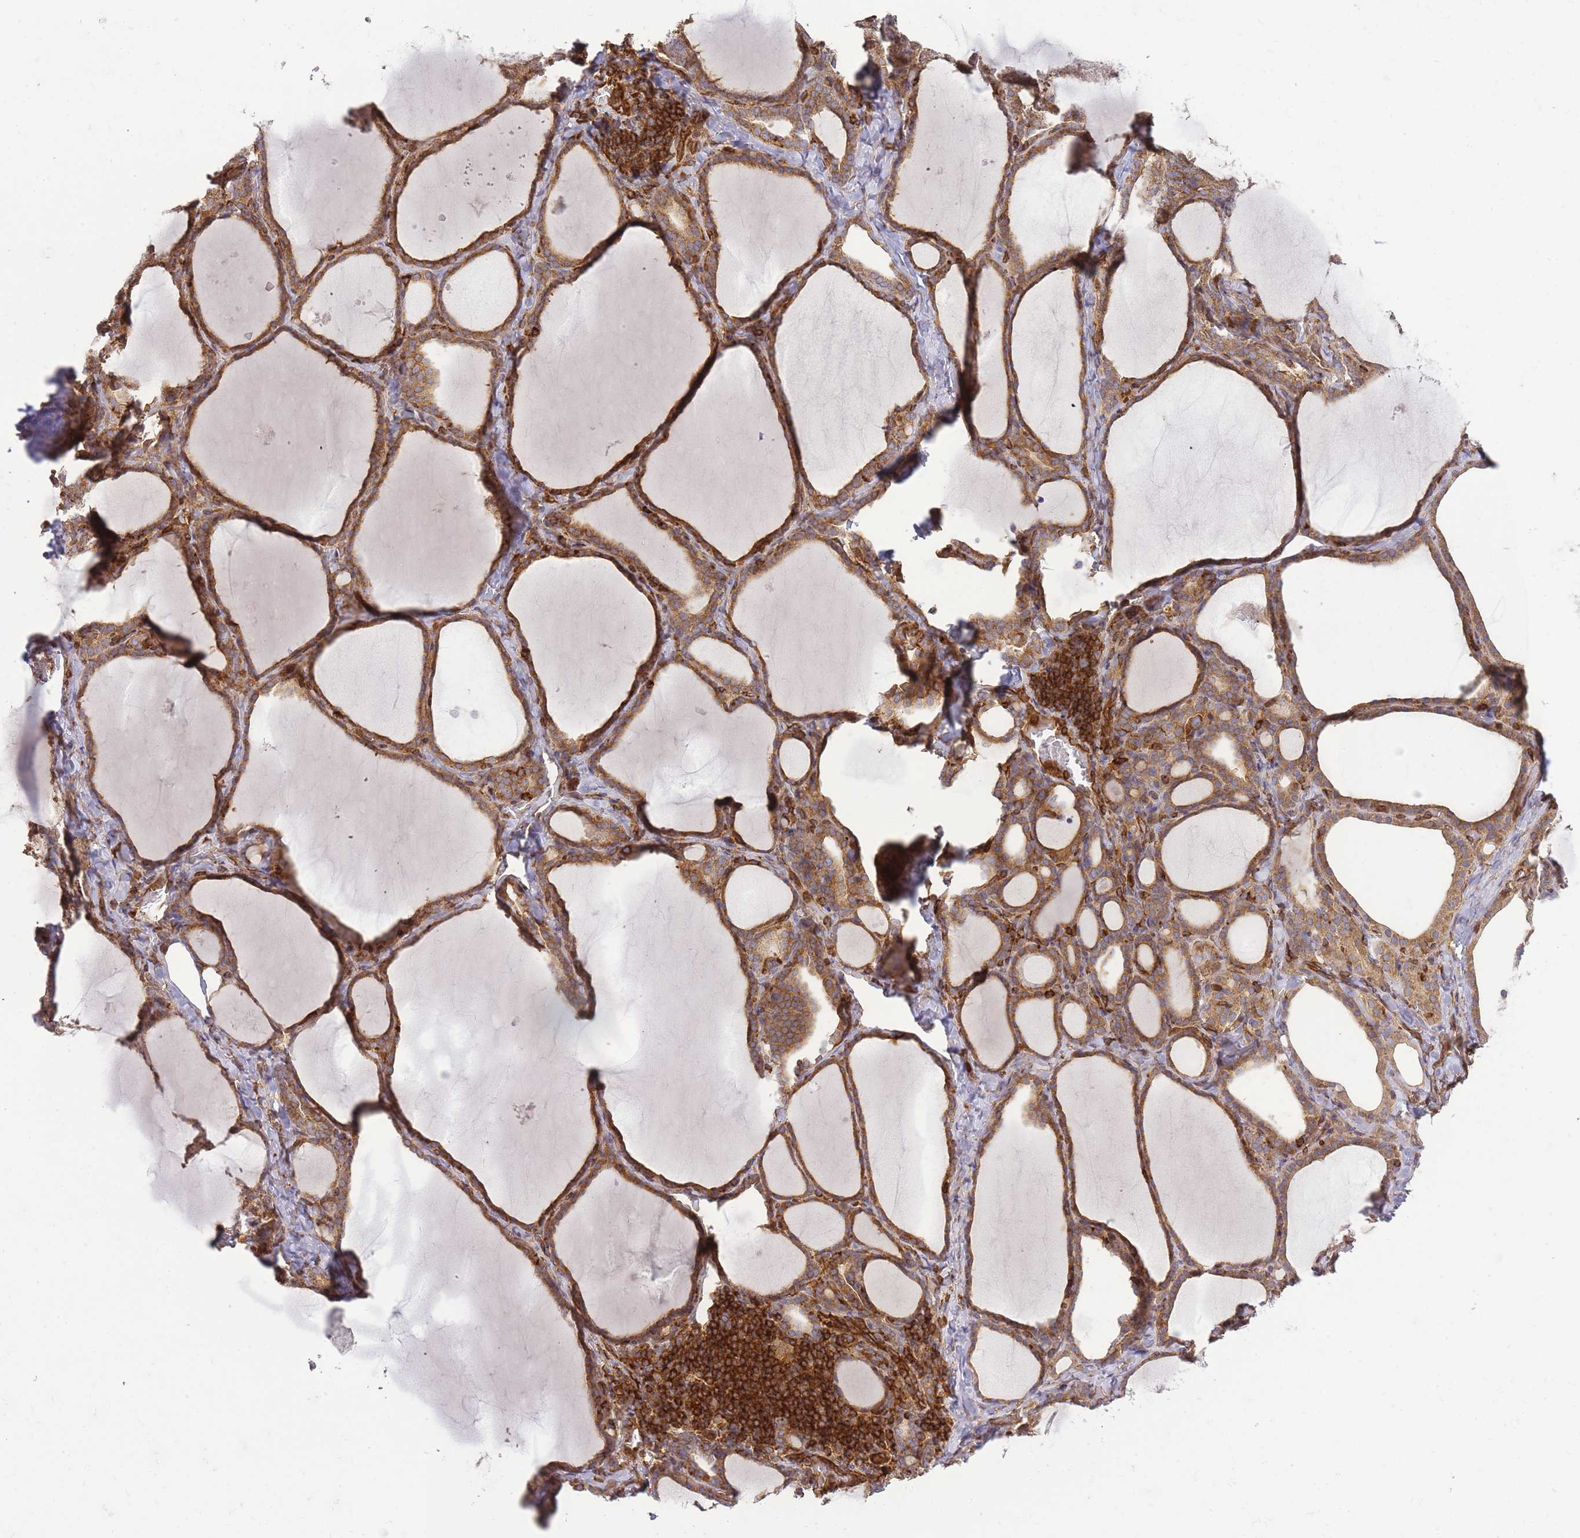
{"staining": {"intensity": "moderate", "quantity": ">75%", "location": "cytoplasmic/membranous"}, "tissue": "thyroid gland", "cell_type": "Glandular cells", "image_type": "normal", "snomed": [{"axis": "morphology", "description": "Normal tissue, NOS"}, {"axis": "topography", "description": "Thyroid gland"}], "caption": "Immunohistochemical staining of unremarkable thyroid gland shows >75% levels of moderate cytoplasmic/membranous protein positivity in about >75% of glandular cells. Nuclei are stained in blue.", "gene": "MSN", "patient": {"sex": "female", "age": 39}}